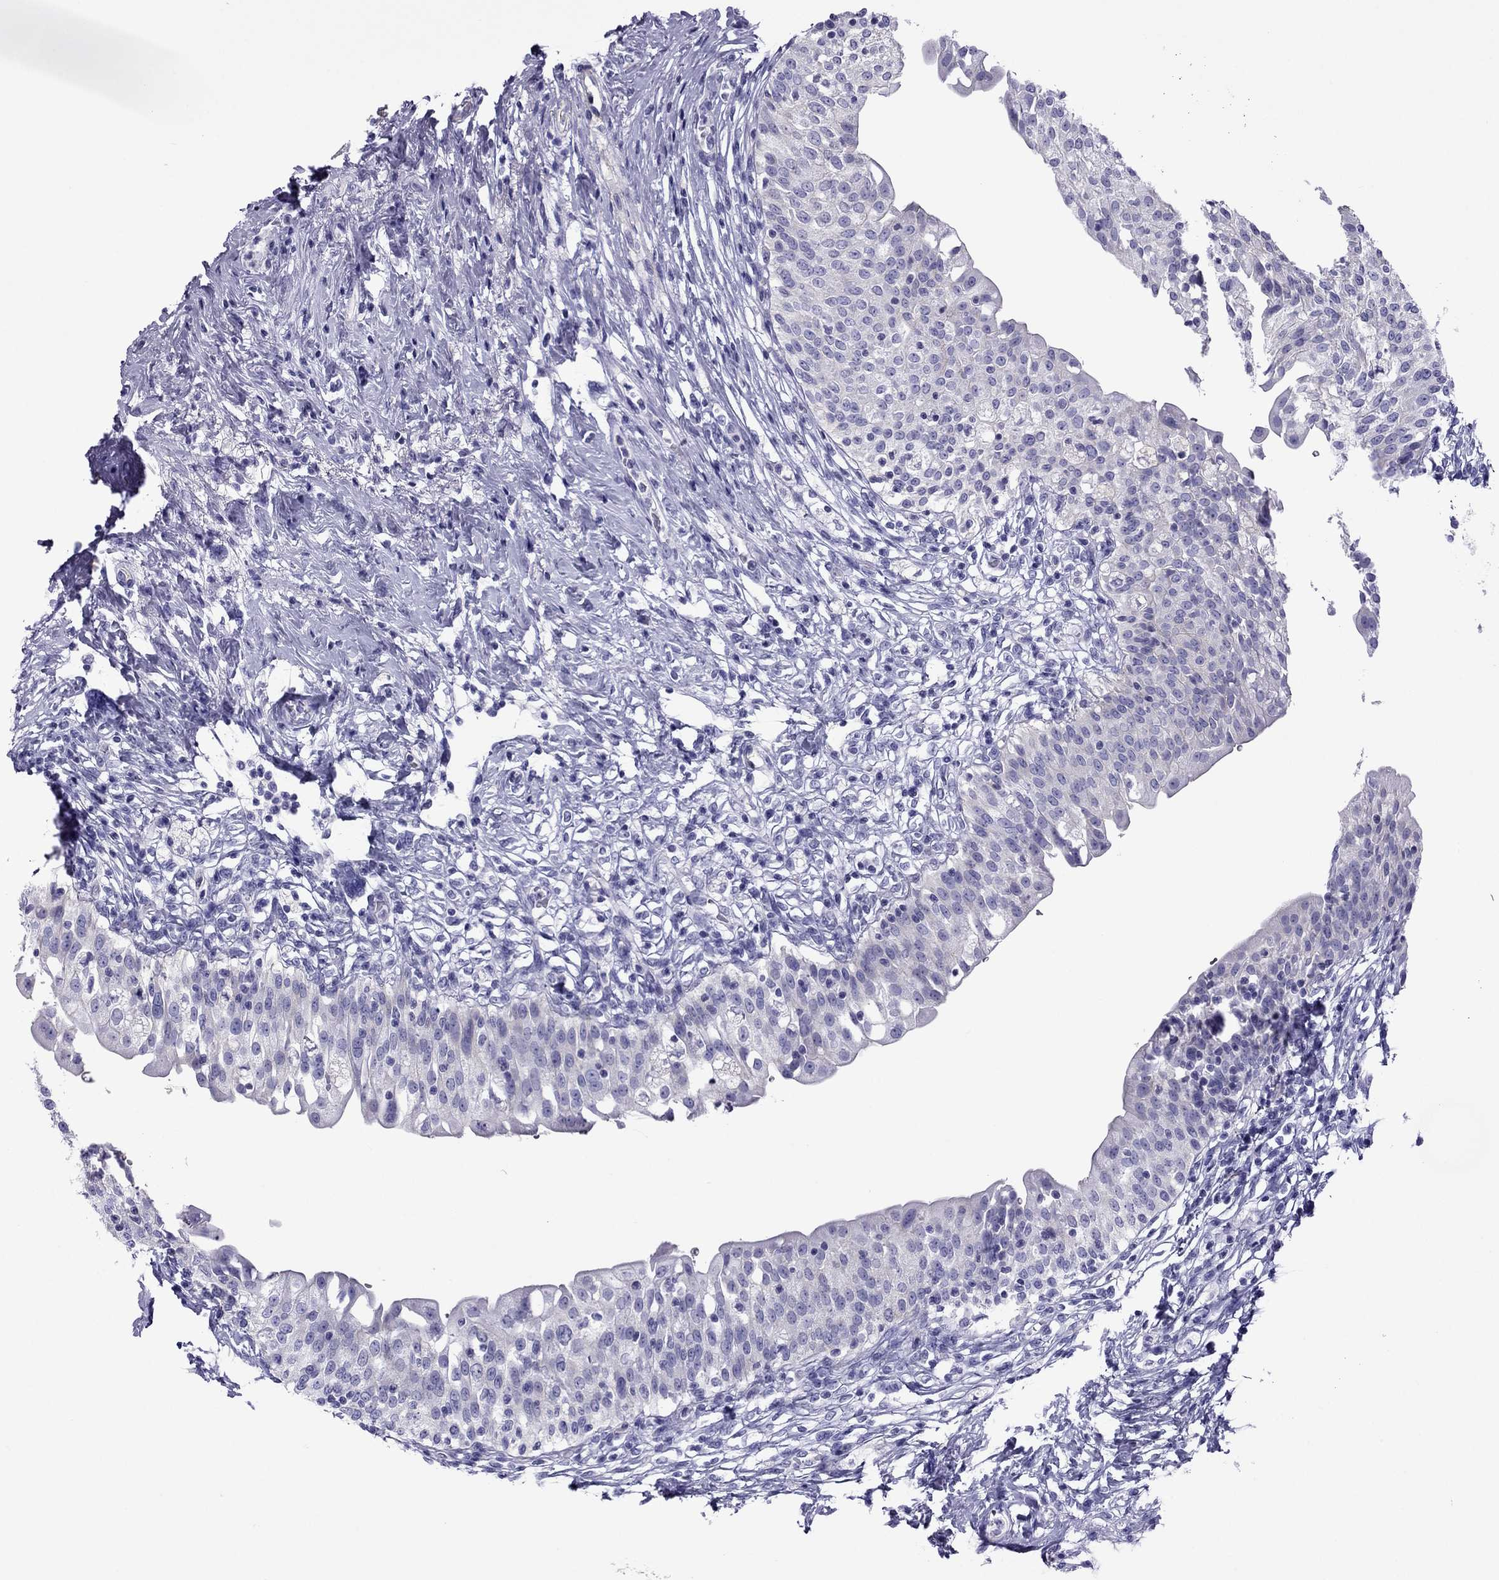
{"staining": {"intensity": "negative", "quantity": "none", "location": "none"}, "tissue": "urinary bladder", "cell_type": "Urothelial cells", "image_type": "normal", "snomed": [{"axis": "morphology", "description": "Normal tissue, NOS"}, {"axis": "topography", "description": "Urinary bladder"}], "caption": "Immunohistochemistry photomicrograph of unremarkable urinary bladder stained for a protein (brown), which reveals no expression in urothelial cells. (Immunohistochemistry, brightfield microscopy, high magnification).", "gene": "MYL11", "patient": {"sex": "male", "age": 76}}